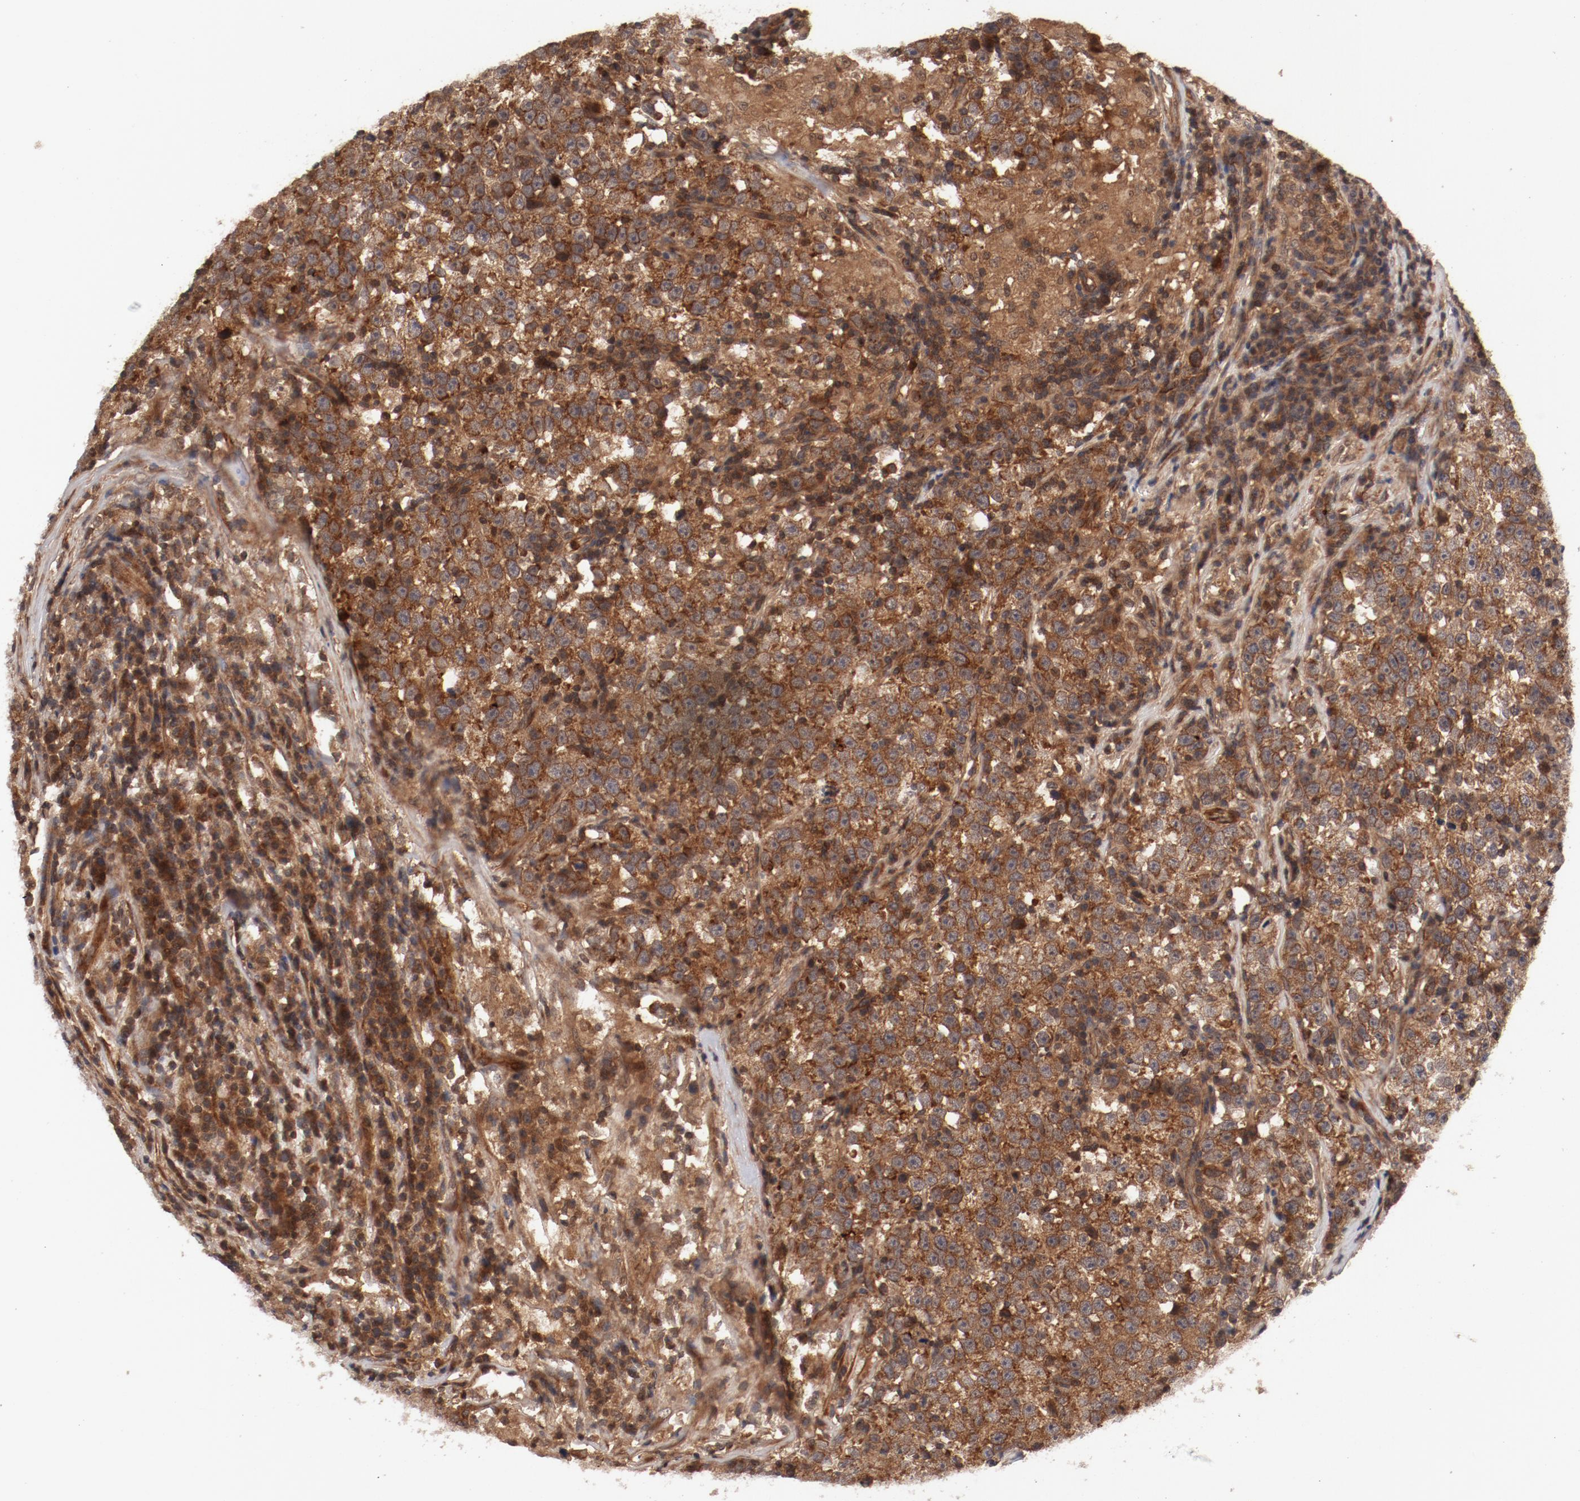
{"staining": {"intensity": "moderate", "quantity": ">75%", "location": "cytoplasmic/membranous"}, "tissue": "testis cancer", "cell_type": "Tumor cells", "image_type": "cancer", "snomed": [{"axis": "morphology", "description": "Seminoma, NOS"}, {"axis": "topography", "description": "Testis"}], "caption": "Testis cancer (seminoma) stained with a protein marker shows moderate staining in tumor cells.", "gene": "GUF1", "patient": {"sex": "male", "age": 43}}